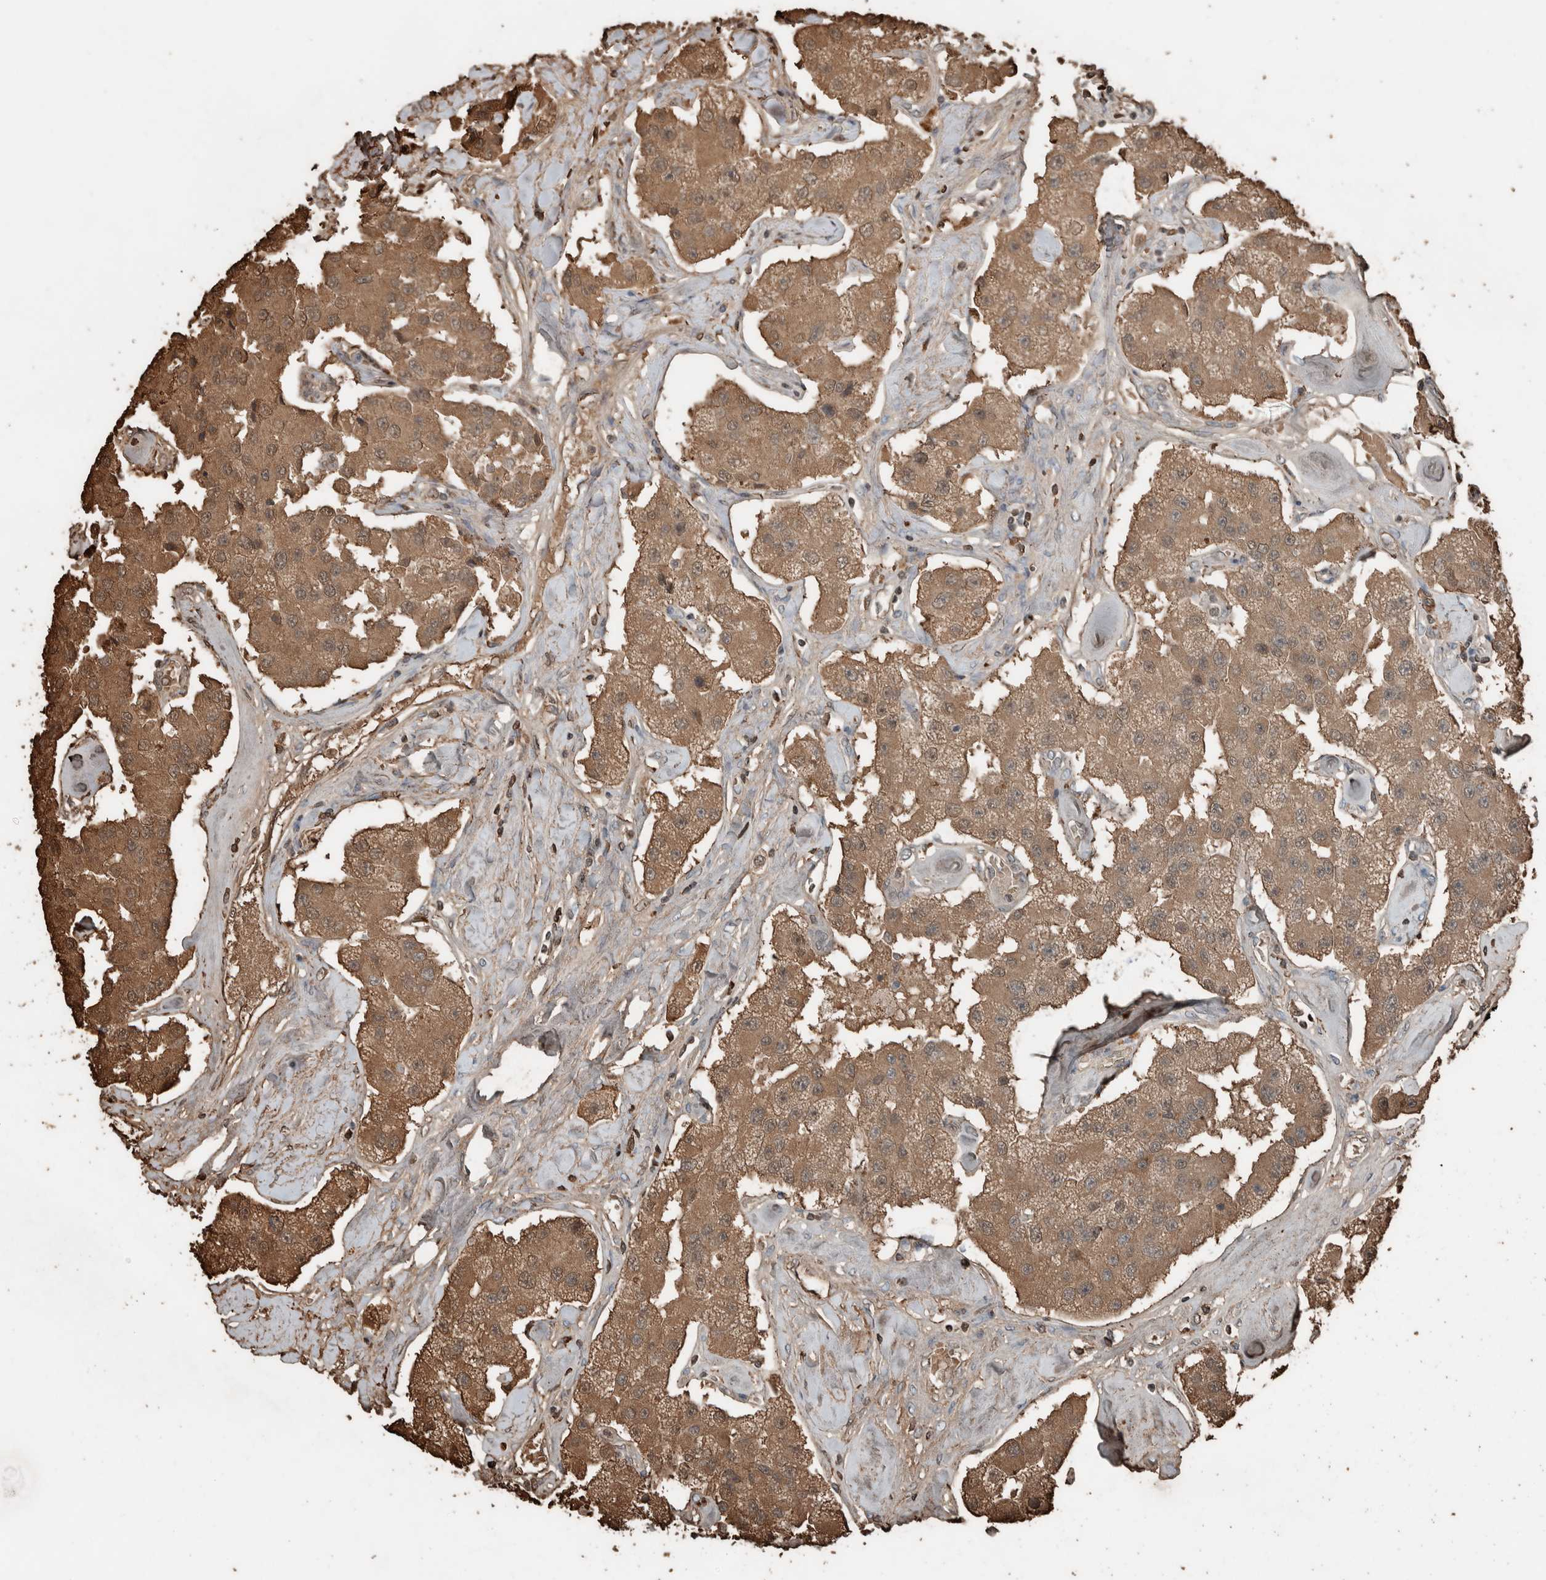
{"staining": {"intensity": "moderate", "quantity": ">75%", "location": "cytoplasmic/membranous"}, "tissue": "carcinoid", "cell_type": "Tumor cells", "image_type": "cancer", "snomed": [{"axis": "morphology", "description": "Carcinoid, malignant, NOS"}, {"axis": "topography", "description": "Pancreas"}], "caption": "Protein staining displays moderate cytoplasmic/membranous expression in about >75% of tumor cells in malignant carcinoid.", "gene": "USP34", "patient": {"sex": "male", "age": 41}}